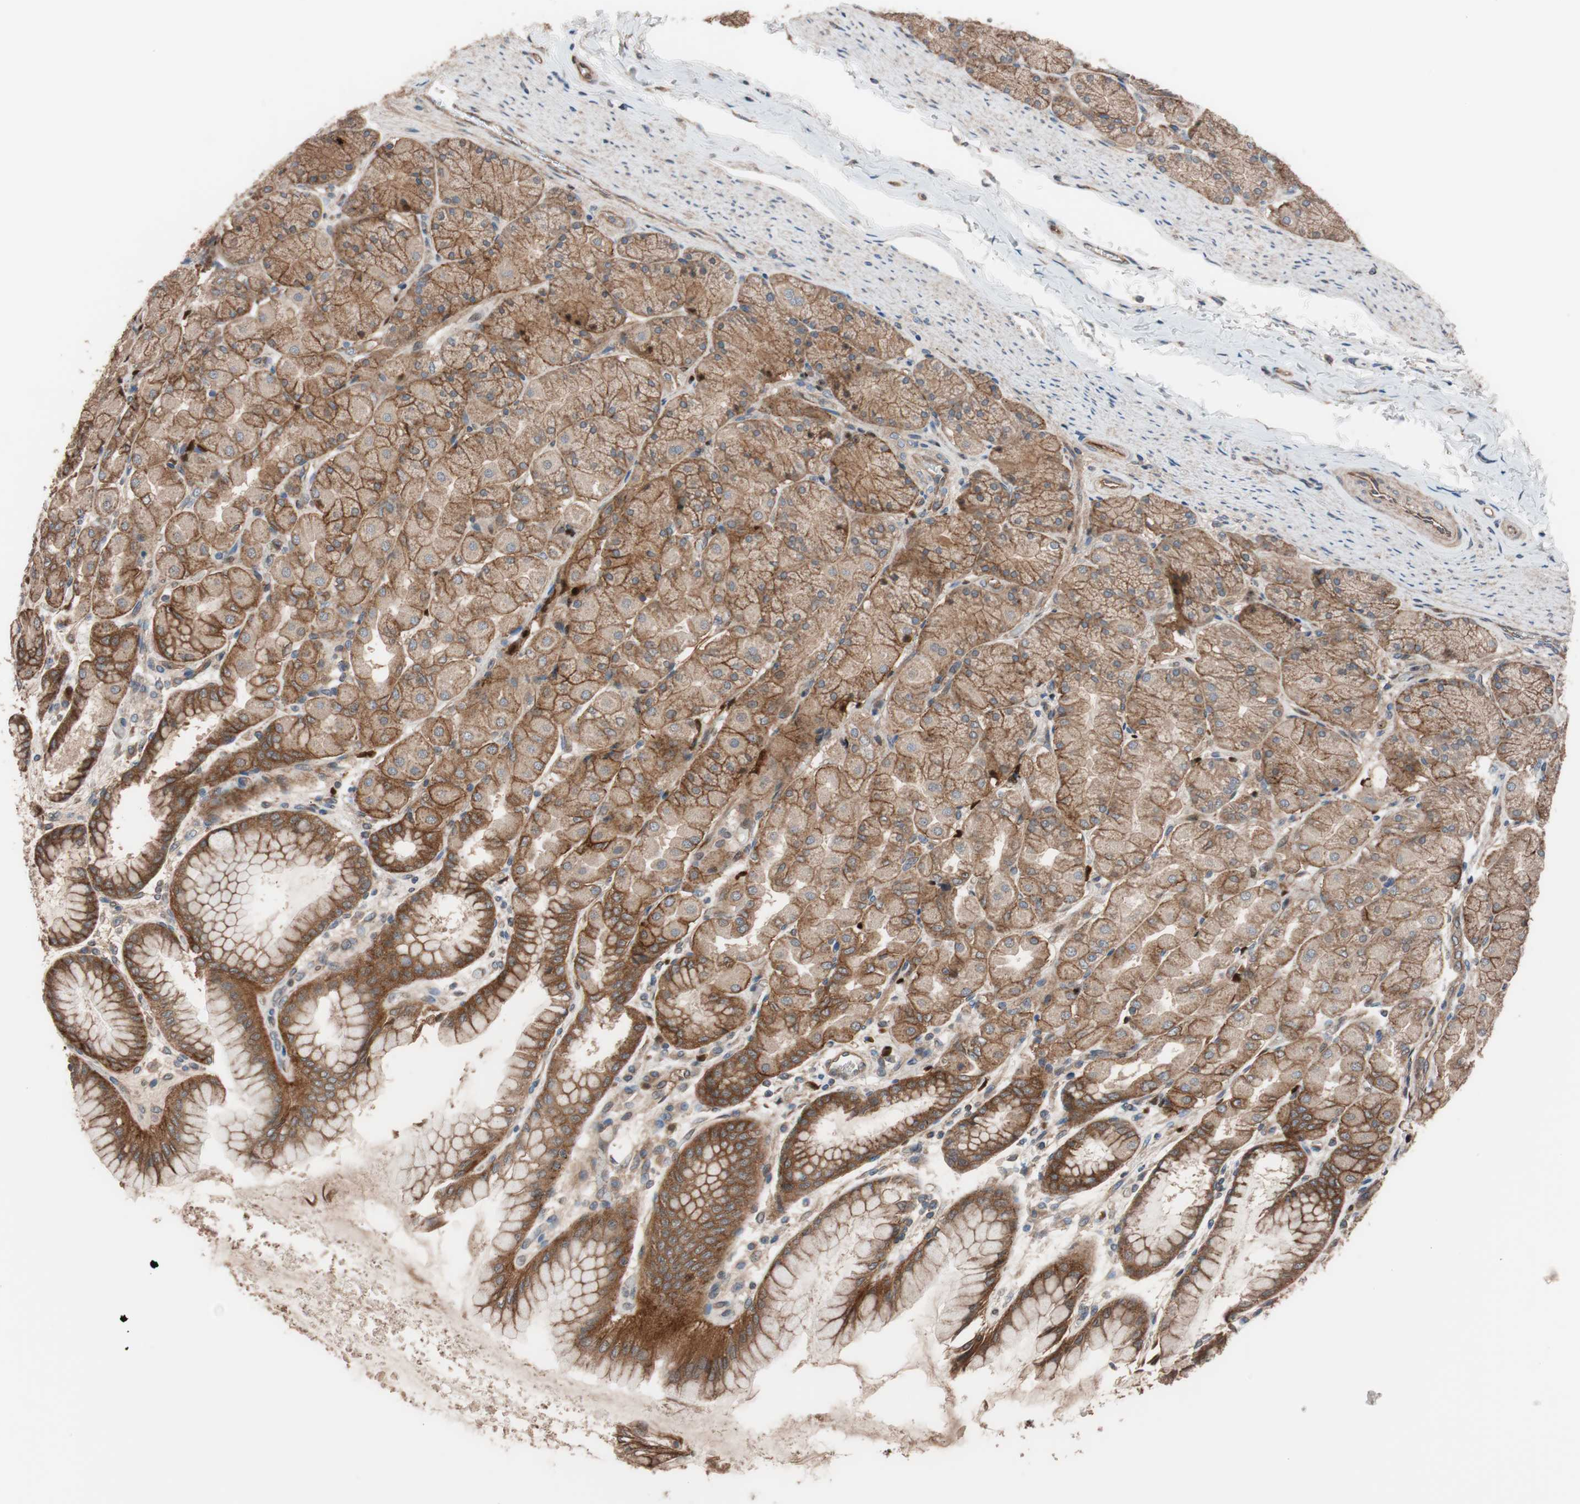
{"staining": {"intensity": "strong", "quantity": ">75%", "location": "cytoplasmic/membranous"}, "tissue": "stomach", "cell_type": "Glandular cells", "image_type": "normal", "snomed": [{"axis": "morphology", "description": "Normal tissue, NOS"}, {"axis": "topography", "description": "Stomach, upper"}], "caption": "This photomicrograph demonstrates unremarkable stomach stained with immunohistochemistry to label a protein in brown. The cytoplasmic/membranous of glandular cells show strong positivity for the protein. Nuclei are counter-stained blue.", "gene": "SDC4", "patient": {"sex": "female", "age": 56}}